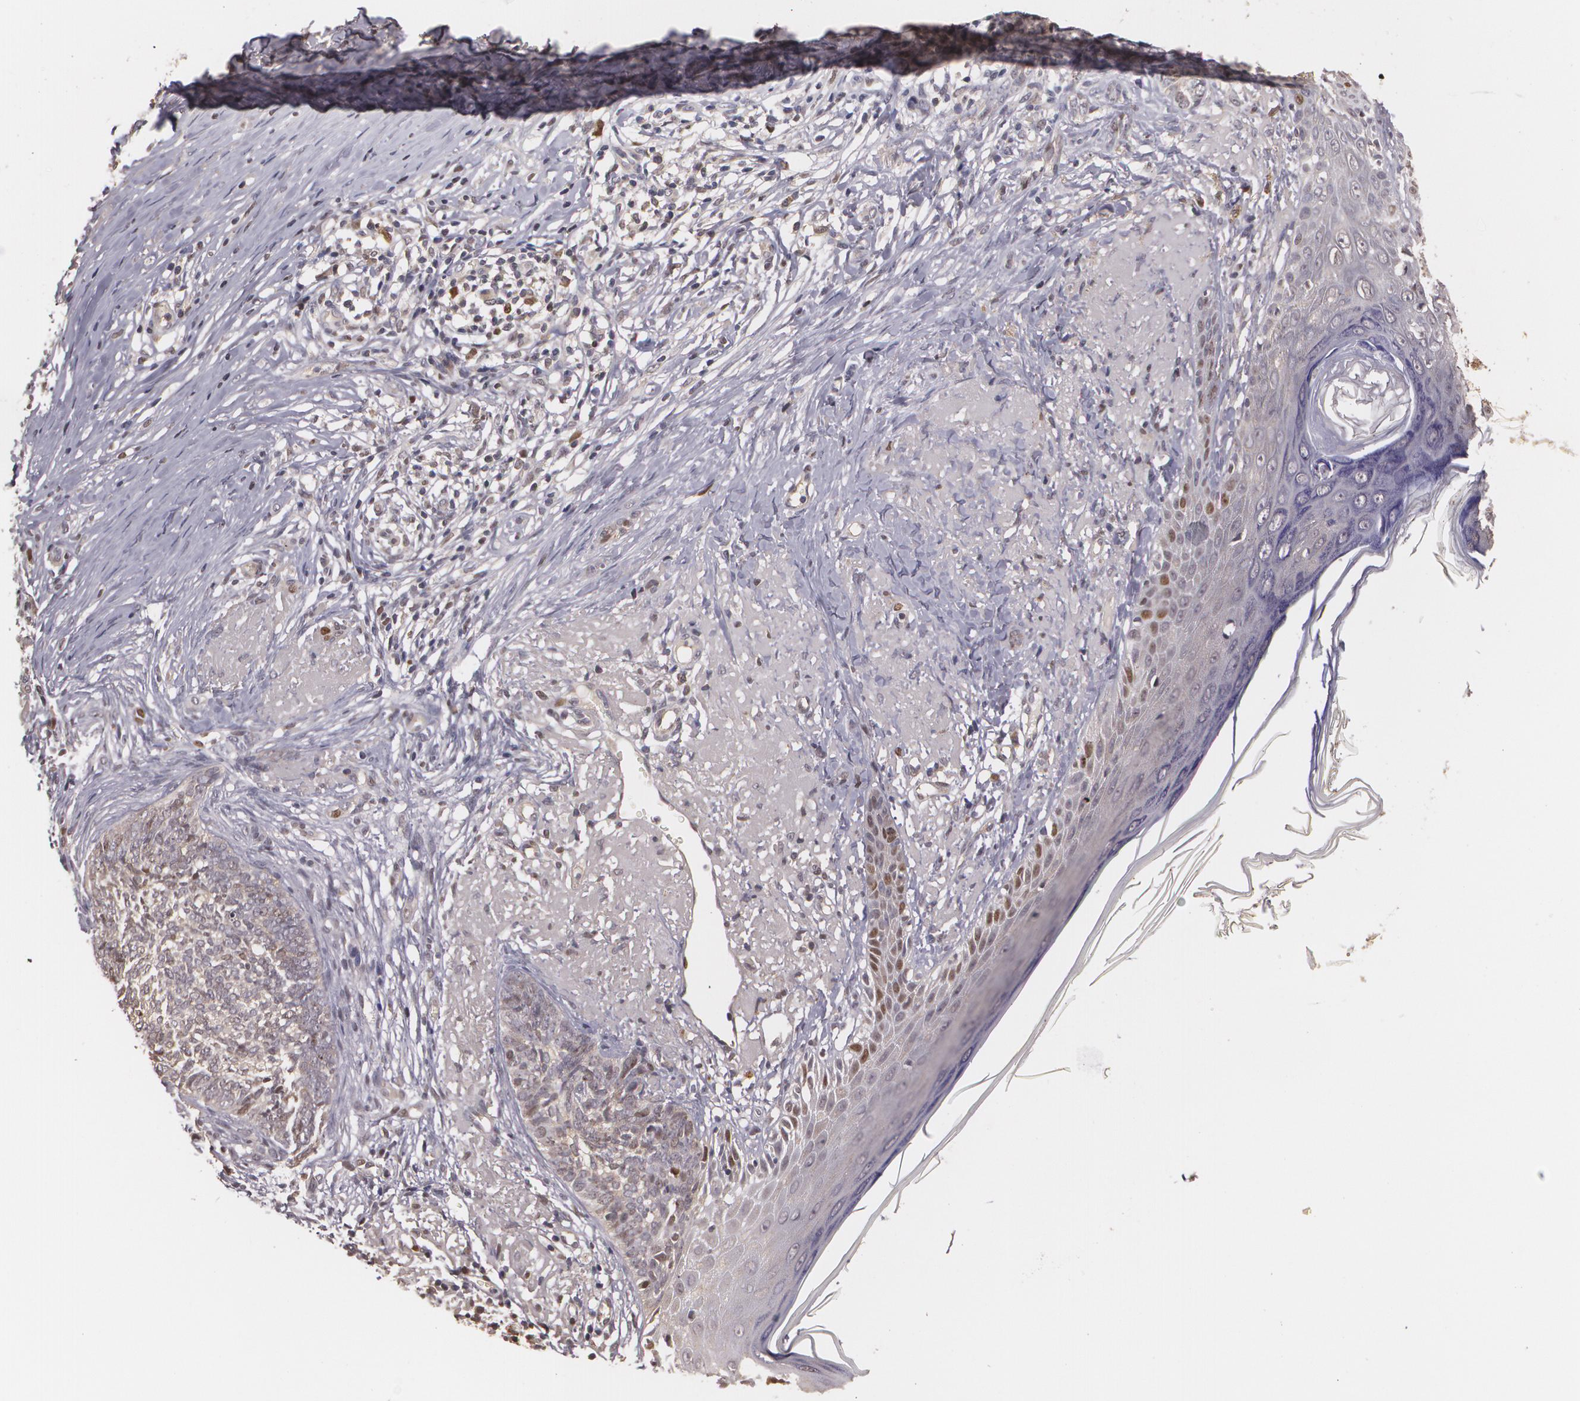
{"staining": {"intensity": "moderate", "quantity": "<25%", "location": "cytoplasmic/membranous,nuclear"}, "tissue": "skin cancer", "cell_type": "Tumor cells", "image_type": "cancer", "snomed": [{"axis": "morphology", "description": "Basal cell carcinoma"}, {"axis": "topography", "description": "Skin"}], "caption": "DAB (3,3'-diaminobenzidine) immunohistochemical staining of human basal cell carcinoma (skin) exhibits moderate cytoplasmic/membranous and nuclear protein expression in approximately <25% of tumor cells. The staining is performed using DAB brown chromogen to label protein expression. The nuclei are counter-stained blue using hematoxylin.", "gene": "BRCA1", "patient": {"sex": "female", "age": 81}}